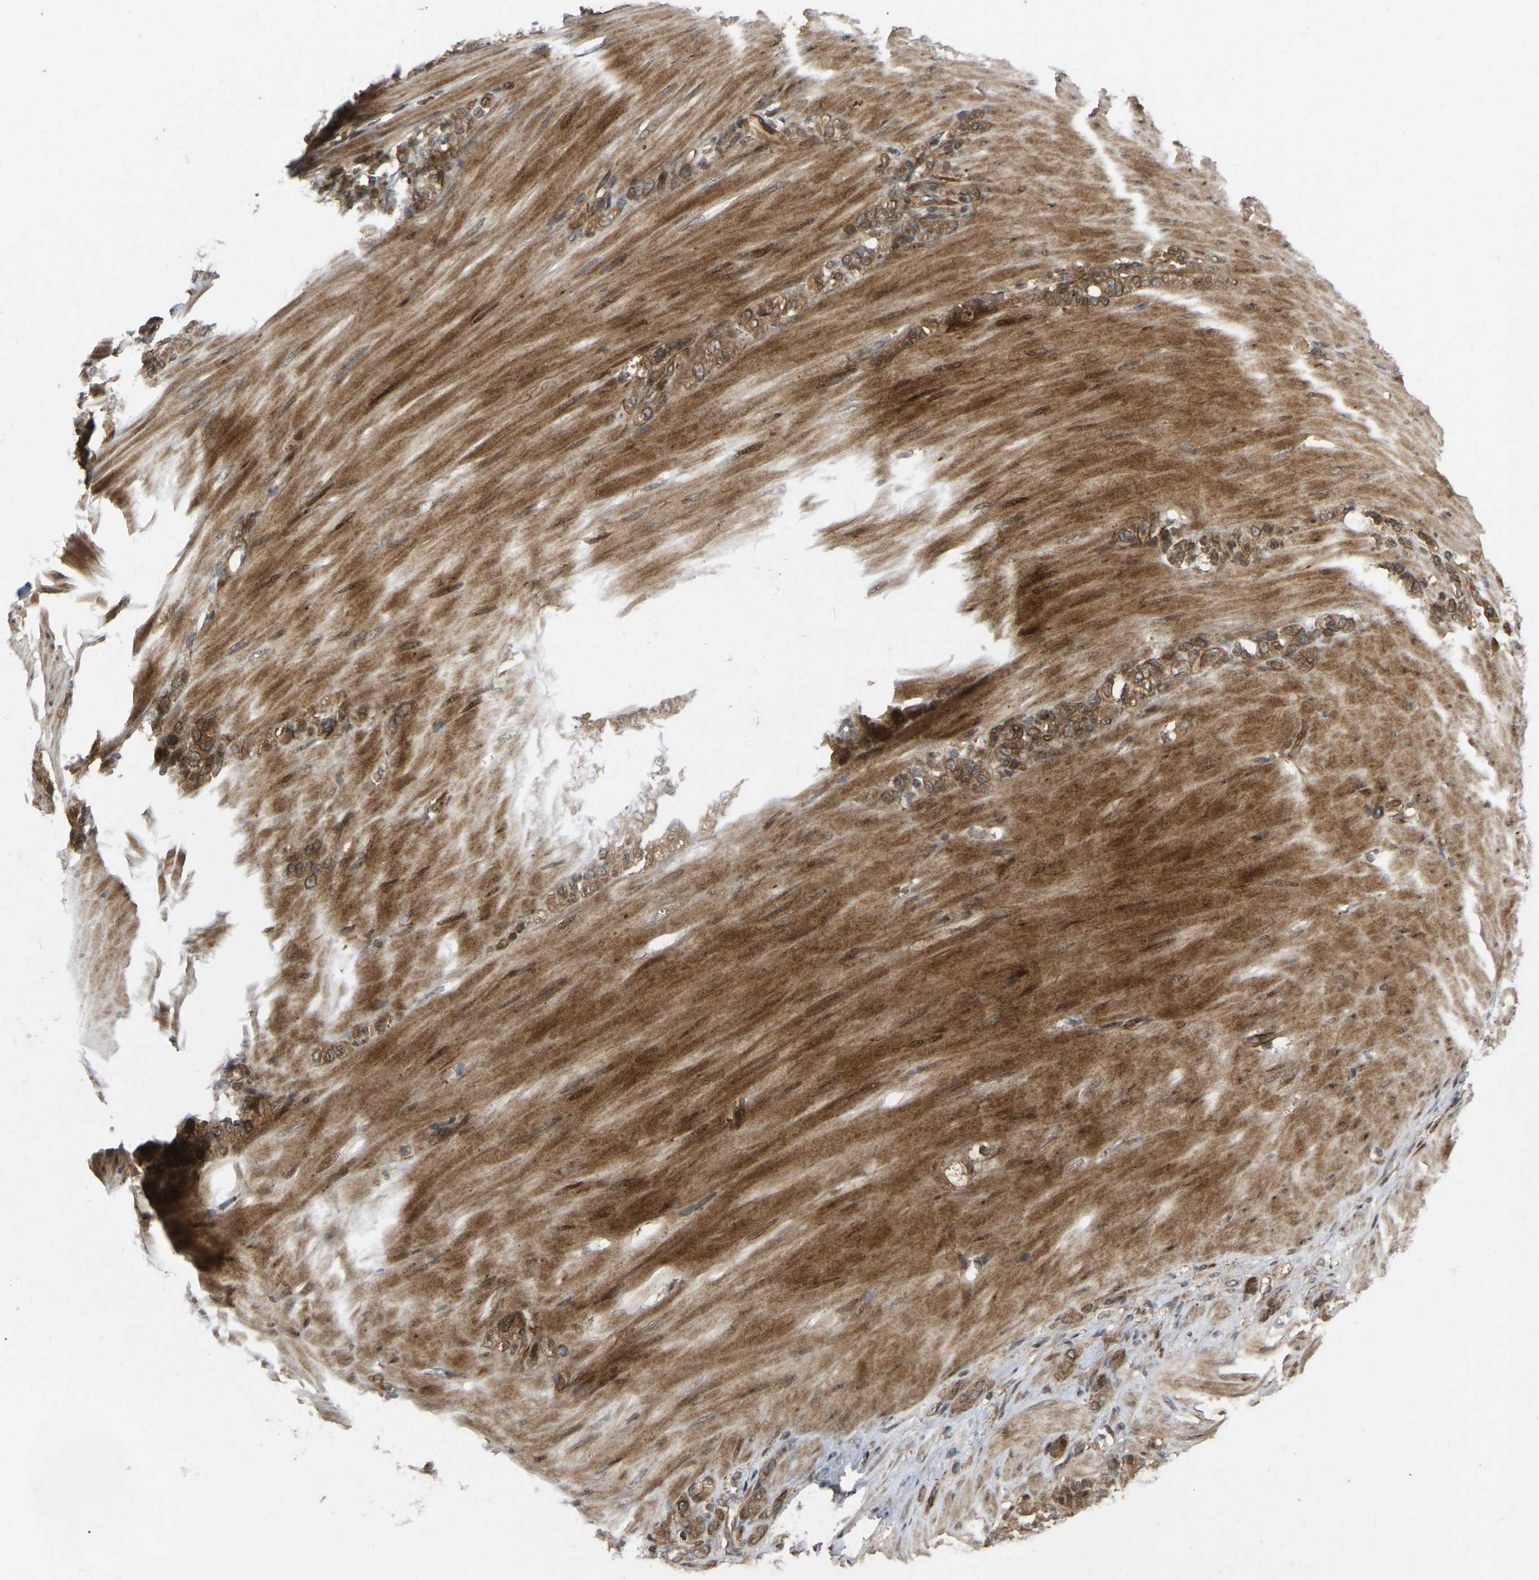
{"staining": {"intensity": "moderate", "quantity": ">75%", "location": "cytoplasmic/membranous,nuclear"}, "tissue": "stomach cancer", "cell_type": "Tumor cells", "image_type": "cancer", "snomed": [{"axis": "morphology", "description": "Normal tissue, NOS"}, {"axis": "morphology", "description": "Adenocarcinoma, NOS"}, {"axis": "topography", "description": "Stomach"}], "caption": "Approximately >75% of tumor cells in stomach adenocarcinoma demonstrate moderate cytoplasmic/membranous and nuclear protein expression as visualized by brown immunohistochemical staining.", "gene": "KIAA1549", "patient": {"sex": "male", "age": 82}}